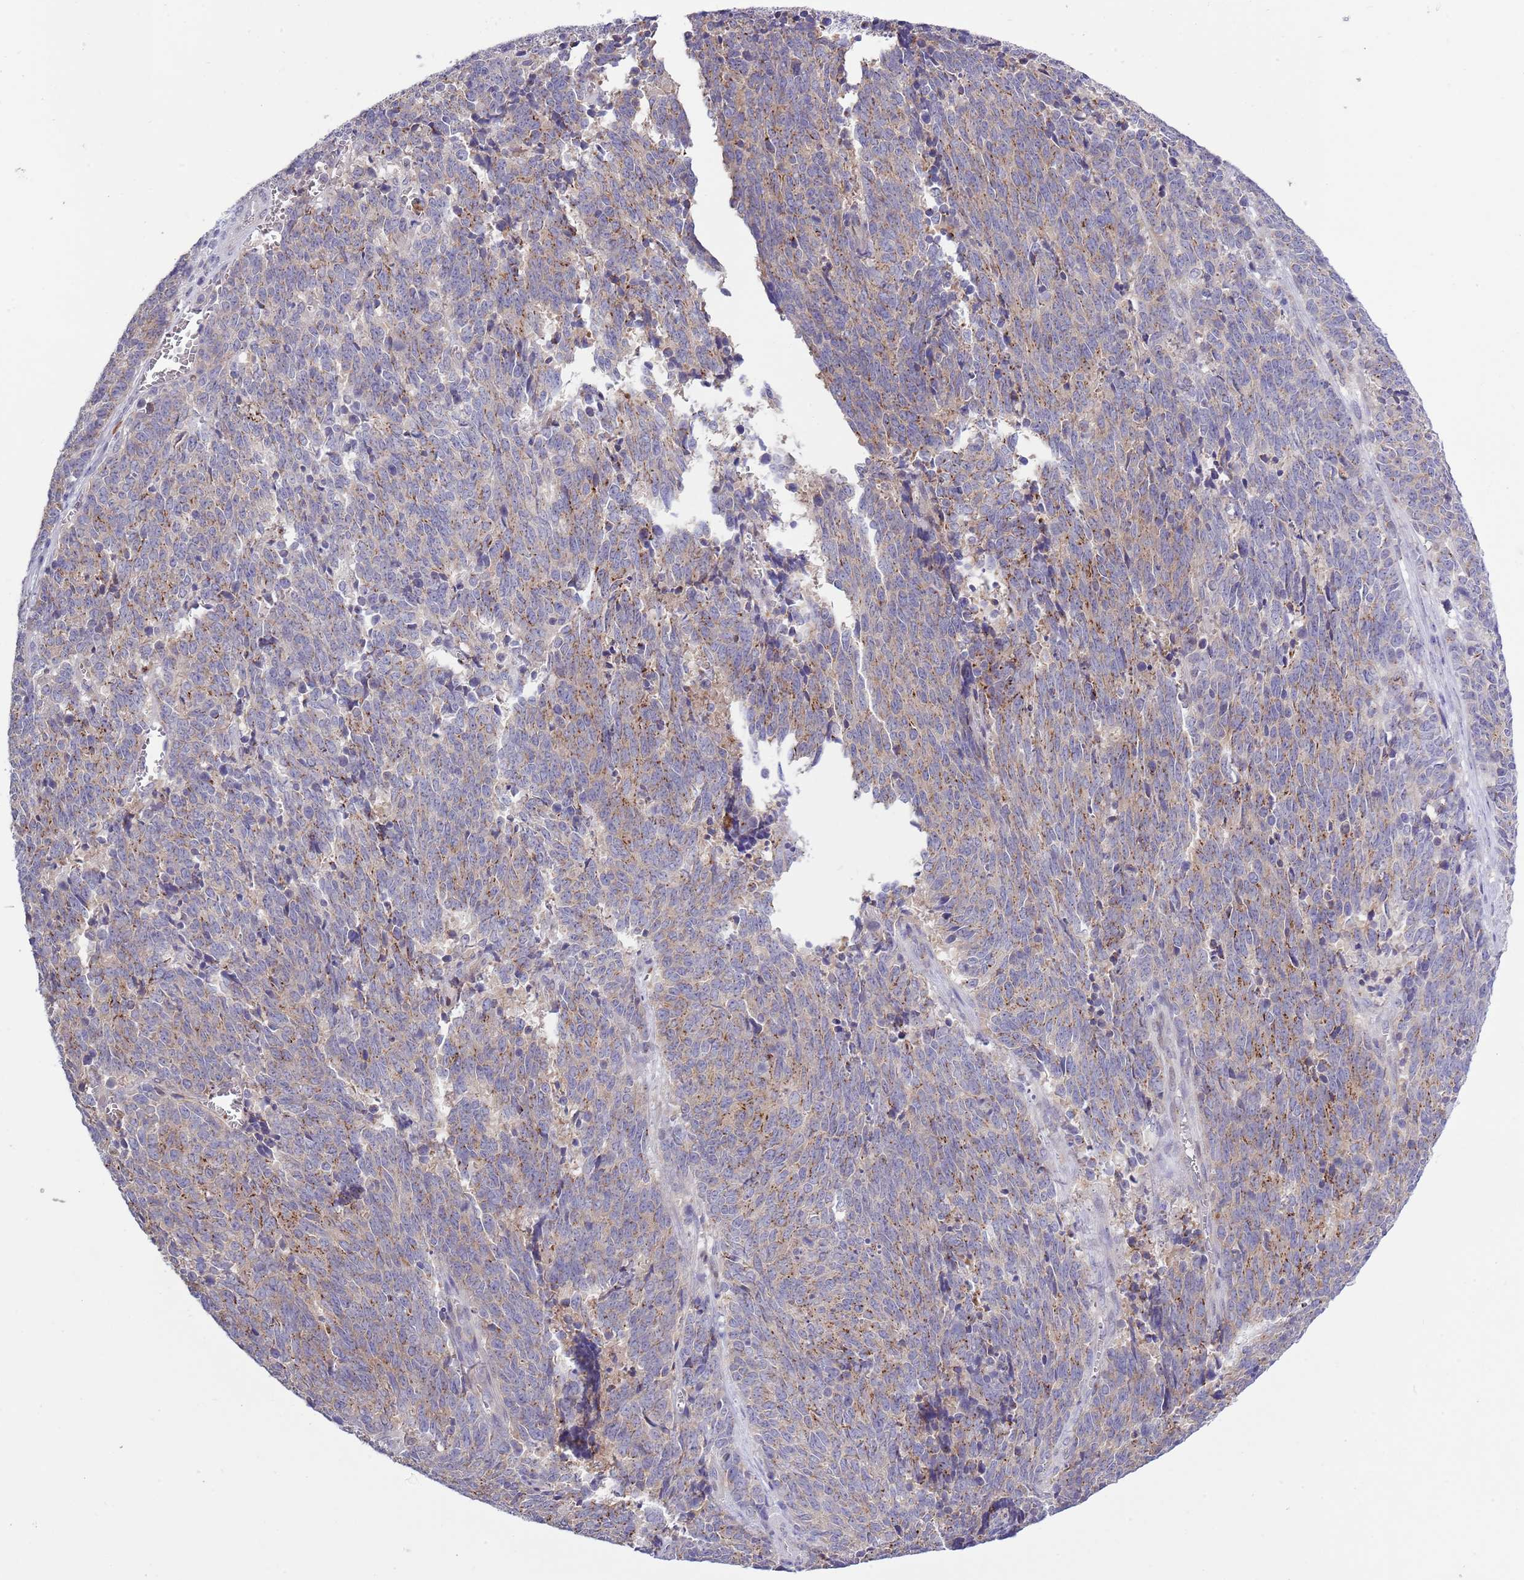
{"staining": {"intensity": "moderate", "quantity": ">75%", "location": "cytoplasmic/membranous"}, "tissue": "cervical cancer", "cell_type": "Tumor cells", "image_type": "cancer", "snomed": [{"axis": "morphology", "description": "Squamous cell carcinoma, NOS"}, {"axis": "topography", "description": "Cervix"}], "caption": "Immunohistochemistry staining of cervical cancer (squamous cell carcinoma), which exhibits medium levels of moderate cytoplasmic/membranous expression in approximately >75% of tumor cells indicating moderate cytoplasmic/membranous protein positivity. The staining was performed using DAB (brown) for protein detection and nuclei were counterstained in hematoxylin (blue).", "gene": "ZFP2", "patient": {"sex": "female", "age": 29}}